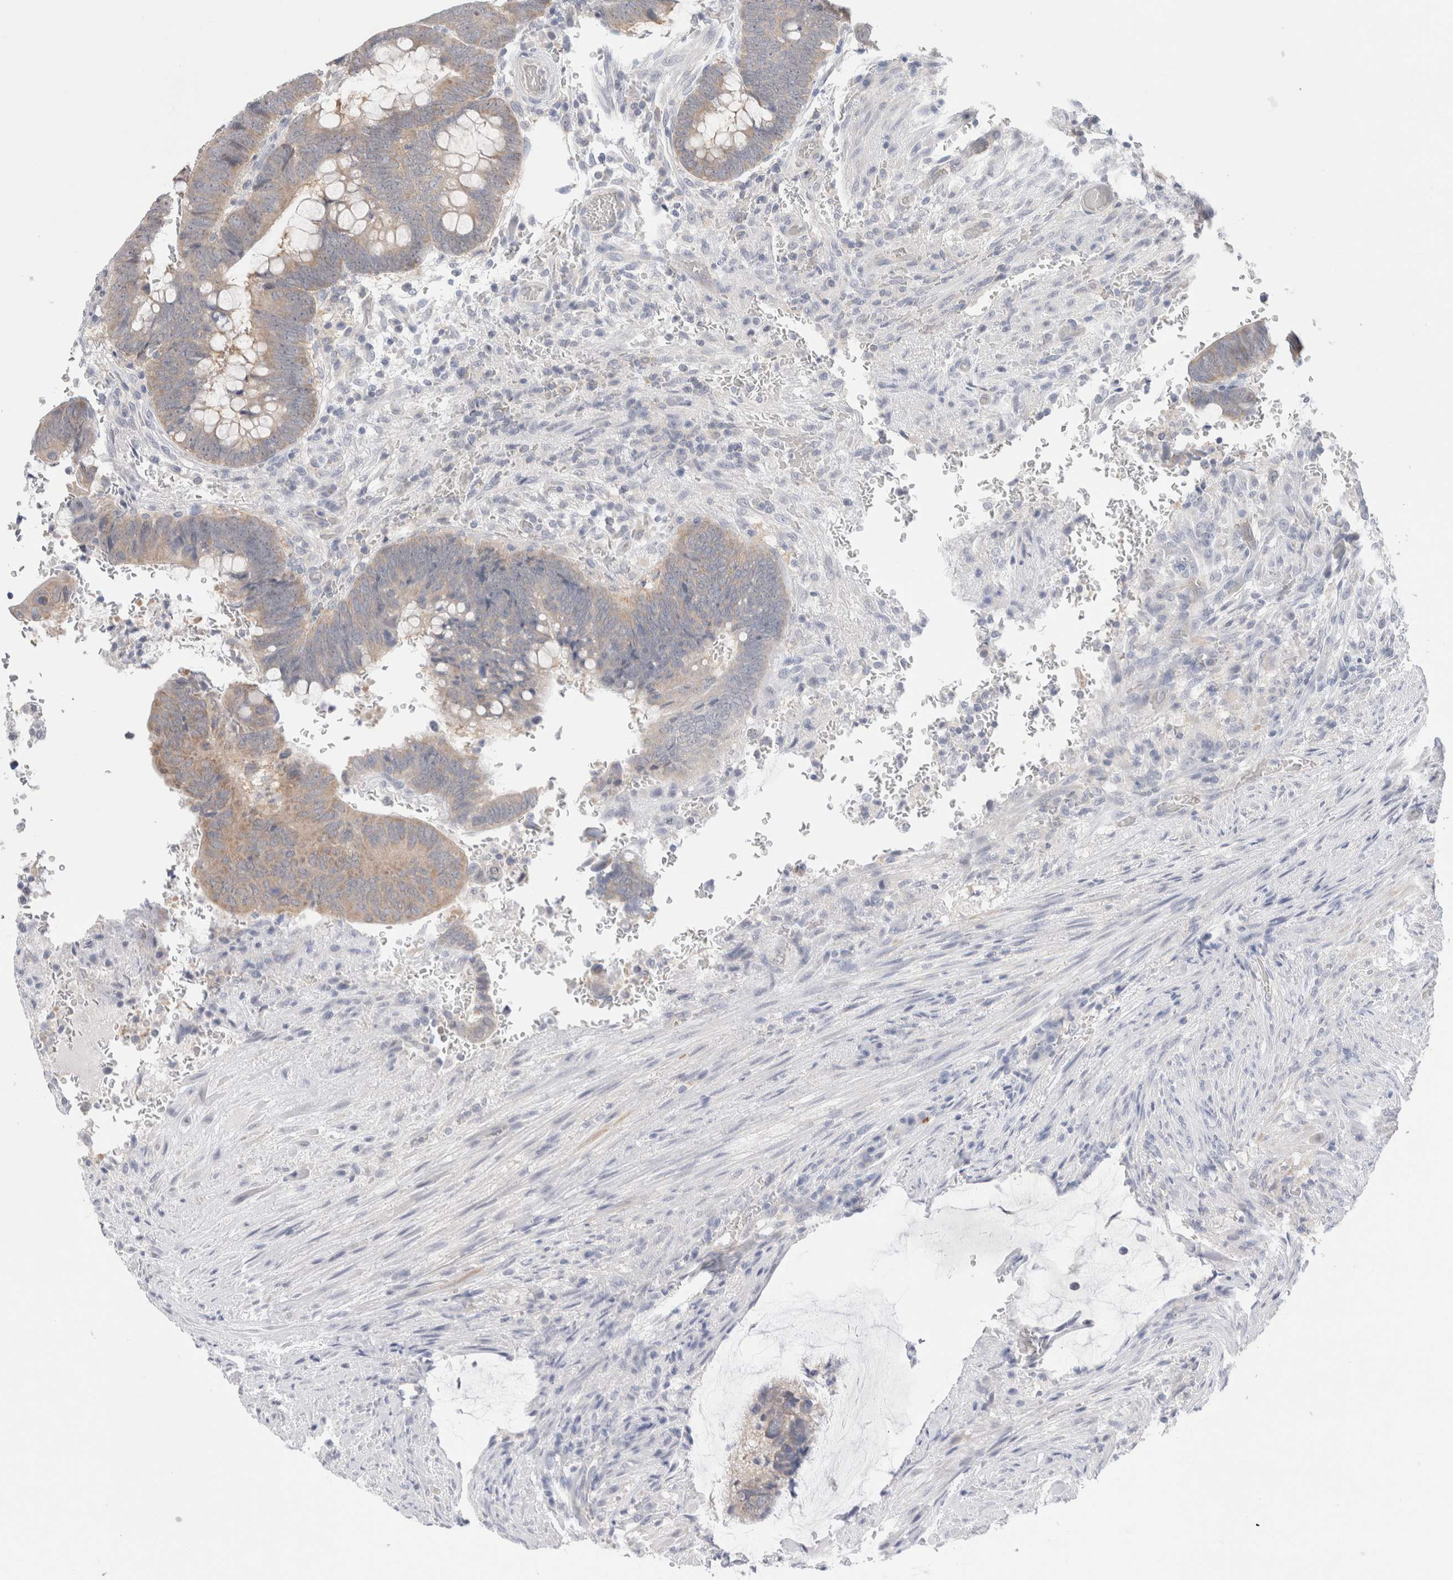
{"staining": {"intensity": "weak", "quantity": ">75%", "location": "cytoplasmic/membranous"}, "tissue": "colorectal cancer", "cell_type": "Tumor cells", "image_type": "cancer", "snomed": [{"axis": "morphology", "description": "Normal tissue, NOS"}, {"axis": "morphology", "description": "Adenocarcinoma, NOS"}, {"axis": "topography", "description": "Rectum"}], "caption": "Immunohistochemical staining of human colorectal cancer demonstrates low levels of weak cytoplasmic/membranous protein staining in about >75% of tumor cells. The staining is performed using DAB brown chromogen to label protein expression. The nuclei are counter-stained blue using hematoxylin.", "gene": "NDOR1", "patient": {"sex": "male", "age": 92}}